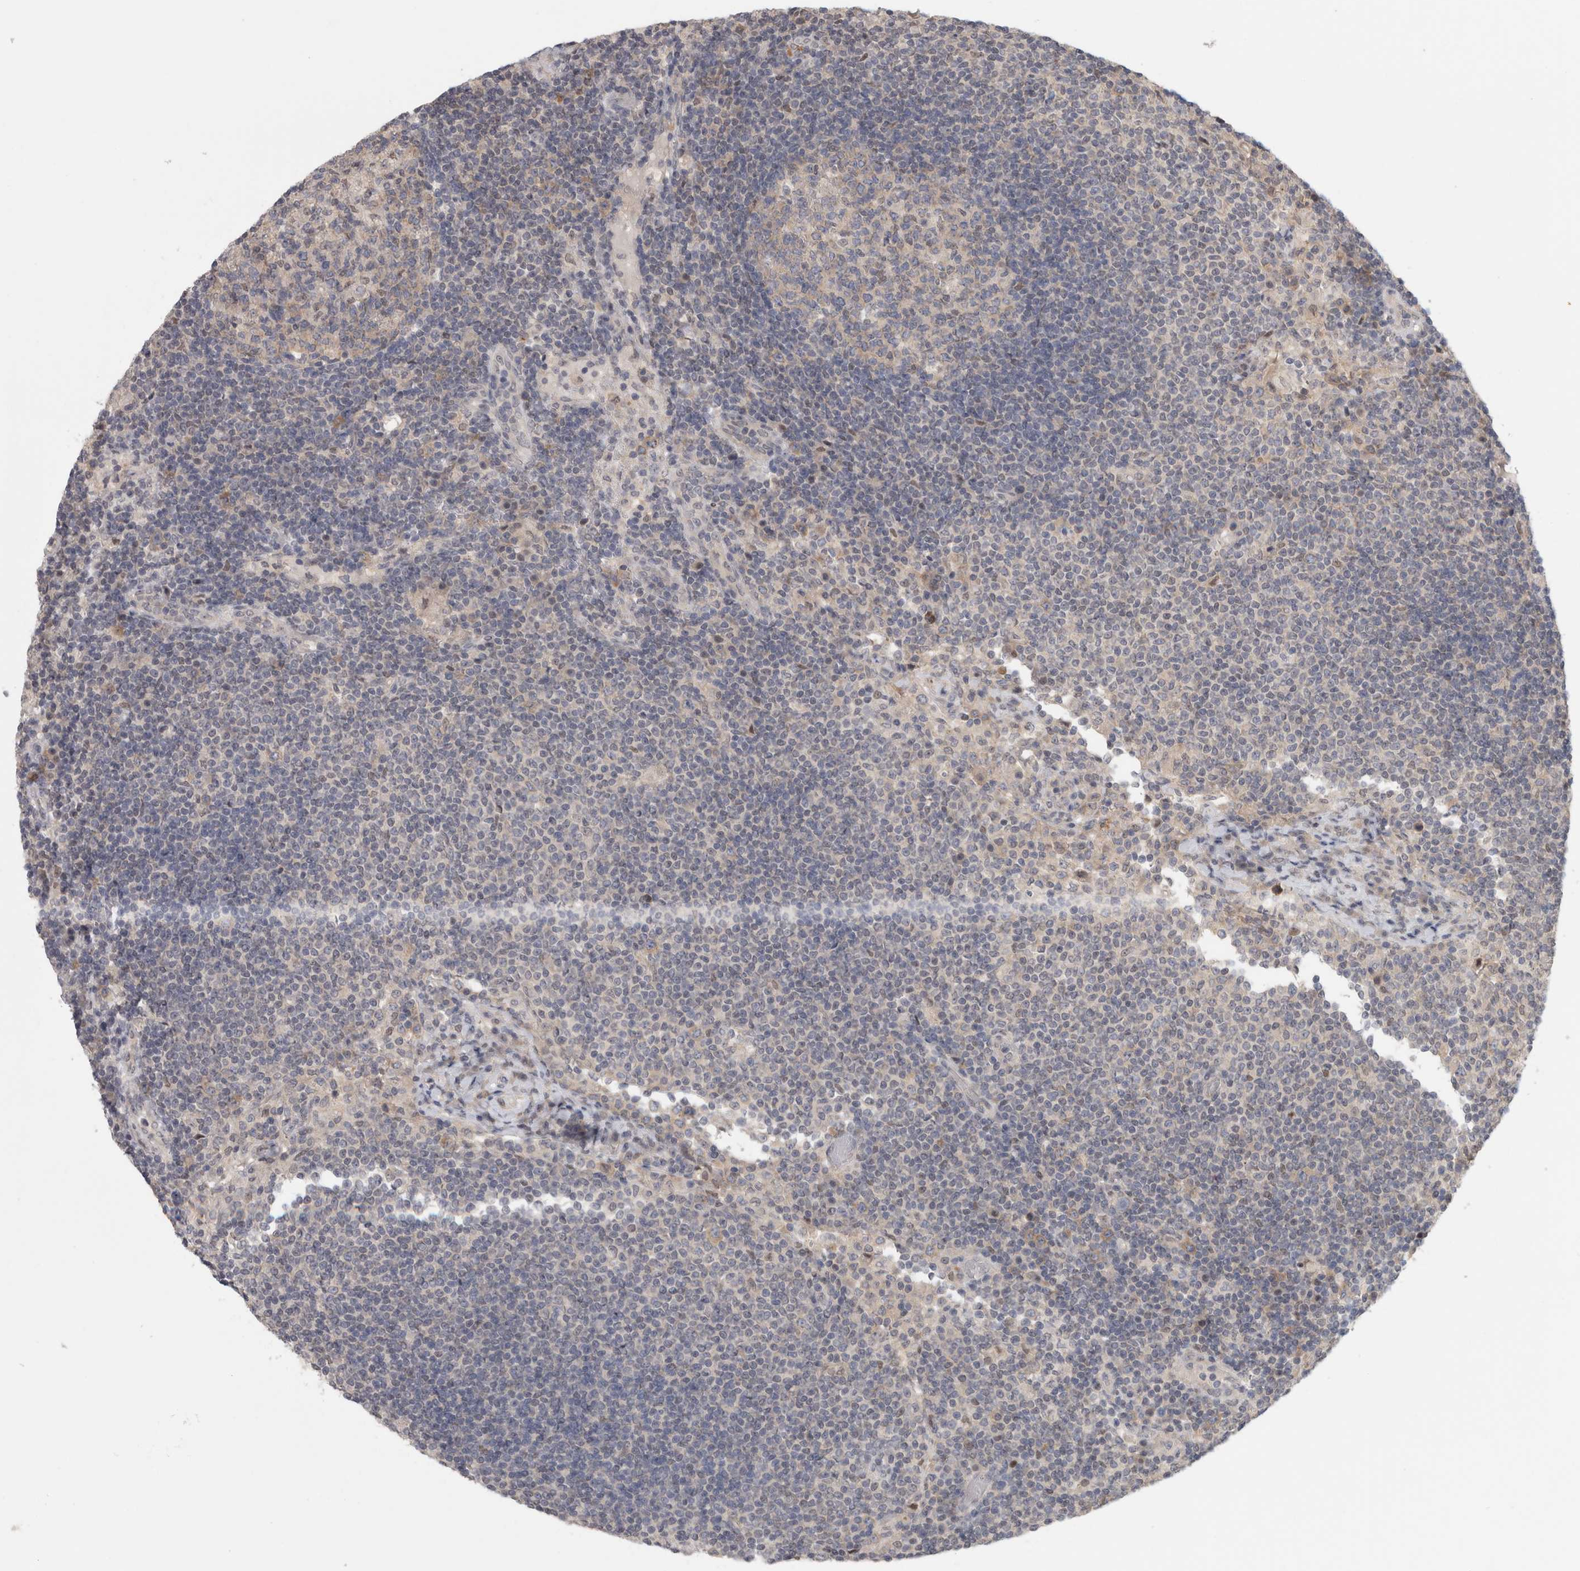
{"staining": {"intensity": "negative", "quantity": "none", "location": "none"}, "tissue": "lymph node", "cell_type": "Germinal center cells", "image_type": "normal", "snomed": [{"axis": "morphology", "description": "Normal tissue, NOS"}, {"axis": "topography", "description": "Lymph node"}], "caption": "An image of lymph node stained for a protein displays no brown staining in germinal center cells. (Stains: DAB (3,3'-diaminobenzidine) IHC with hematoxylin counter stain, Microscopy: brightfield microscopy at high magnification).", "gene": "PIGP", "patient": {"sex": "female", "age": 53}}